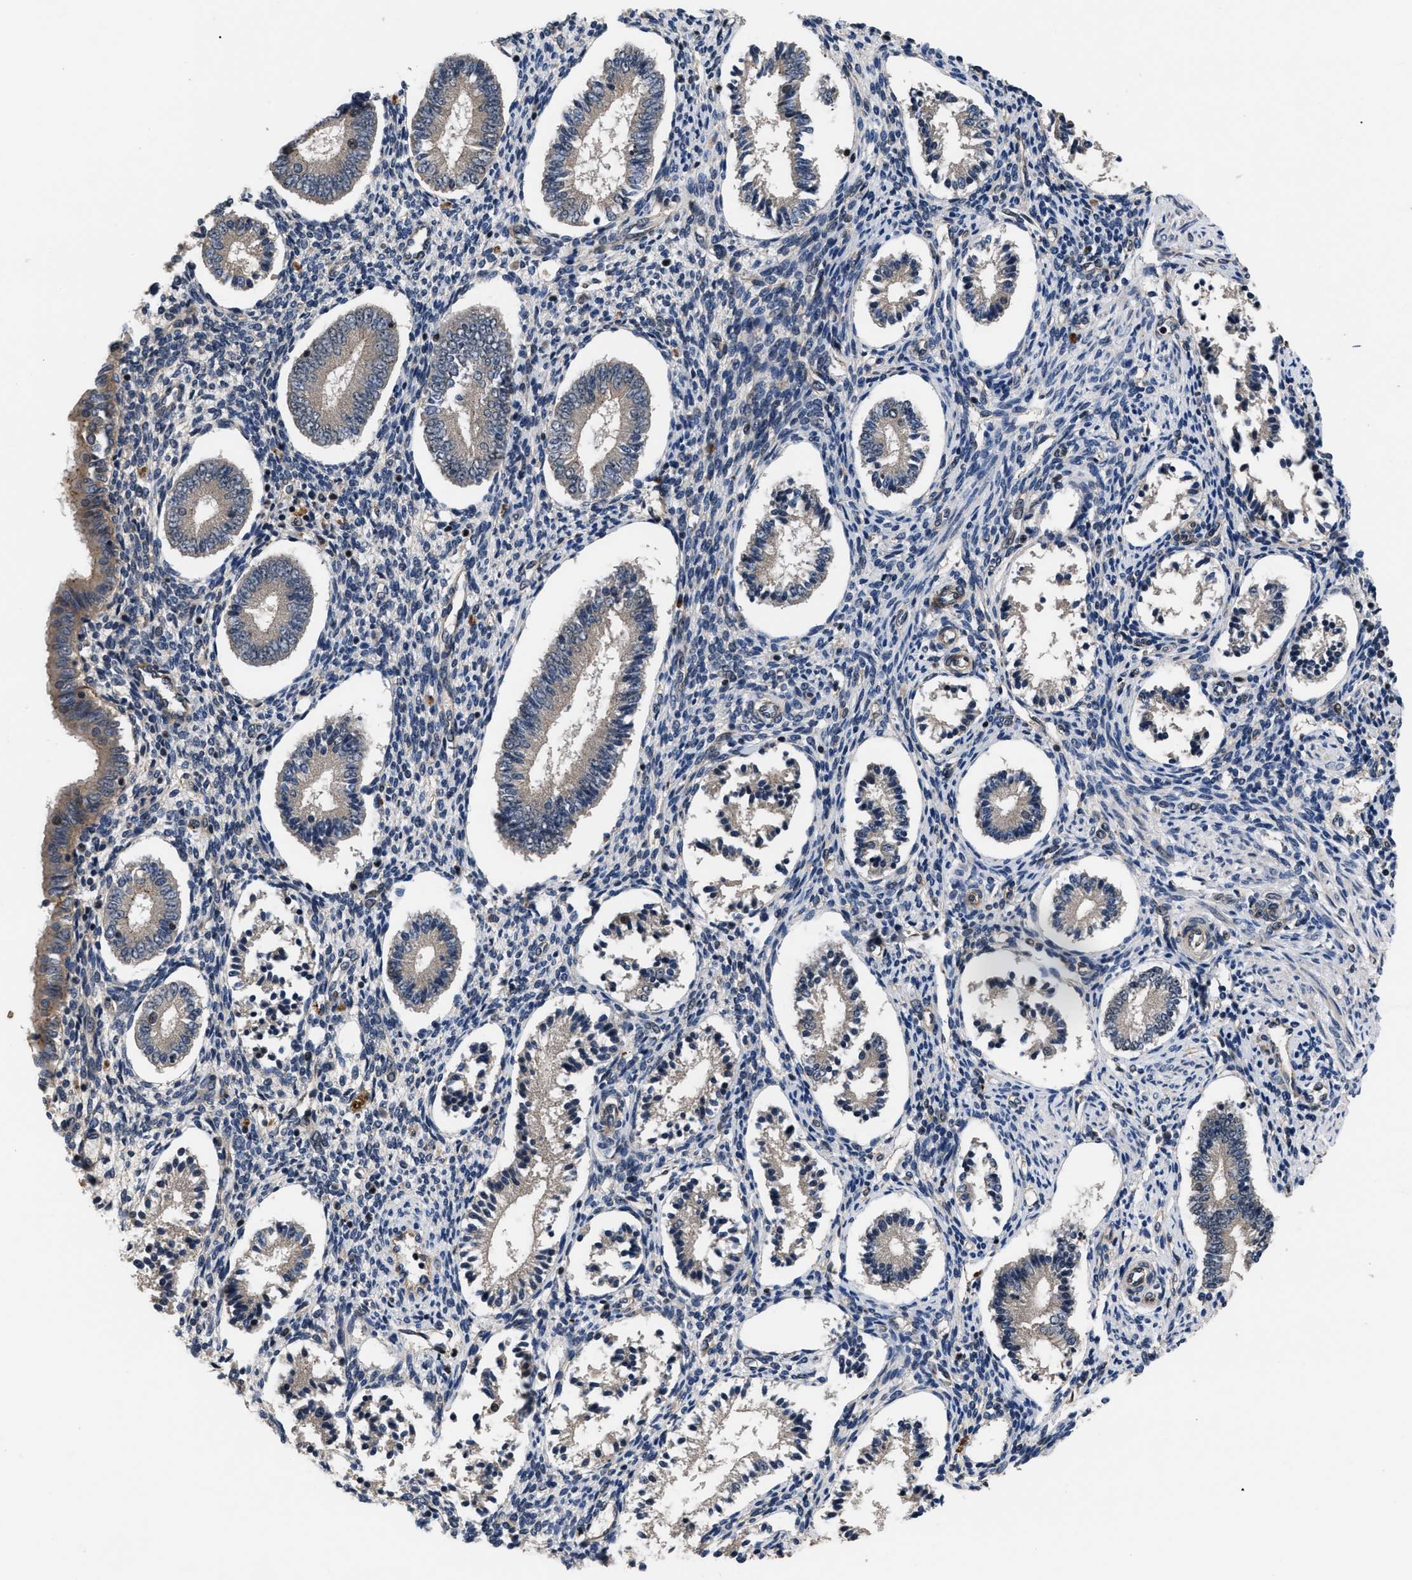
{"staining": {"intensity": "moderate", "quantity": "25%-75%", "location": "cytoplasmic/membranous"}, "tissue": "endometrium", "cell_type": "Cells in endometrial stroma", "image_type": "normal", "snomed": [{"axis": "morphology", "description": "Normal tissue, NOS"}, {"axis": "topography", "description": "Endometrium"}], "caption": "The photomicrograph shows a brown stain indicating the presence of a protein in the cytoplasmic/membranous of cells in endometrial stroma in endometrium. (DAB = brown stain, brightfield microscopy at high magnification).", "gene": "DNAJC14", "patient": {"sex": "female", "age": 42}}